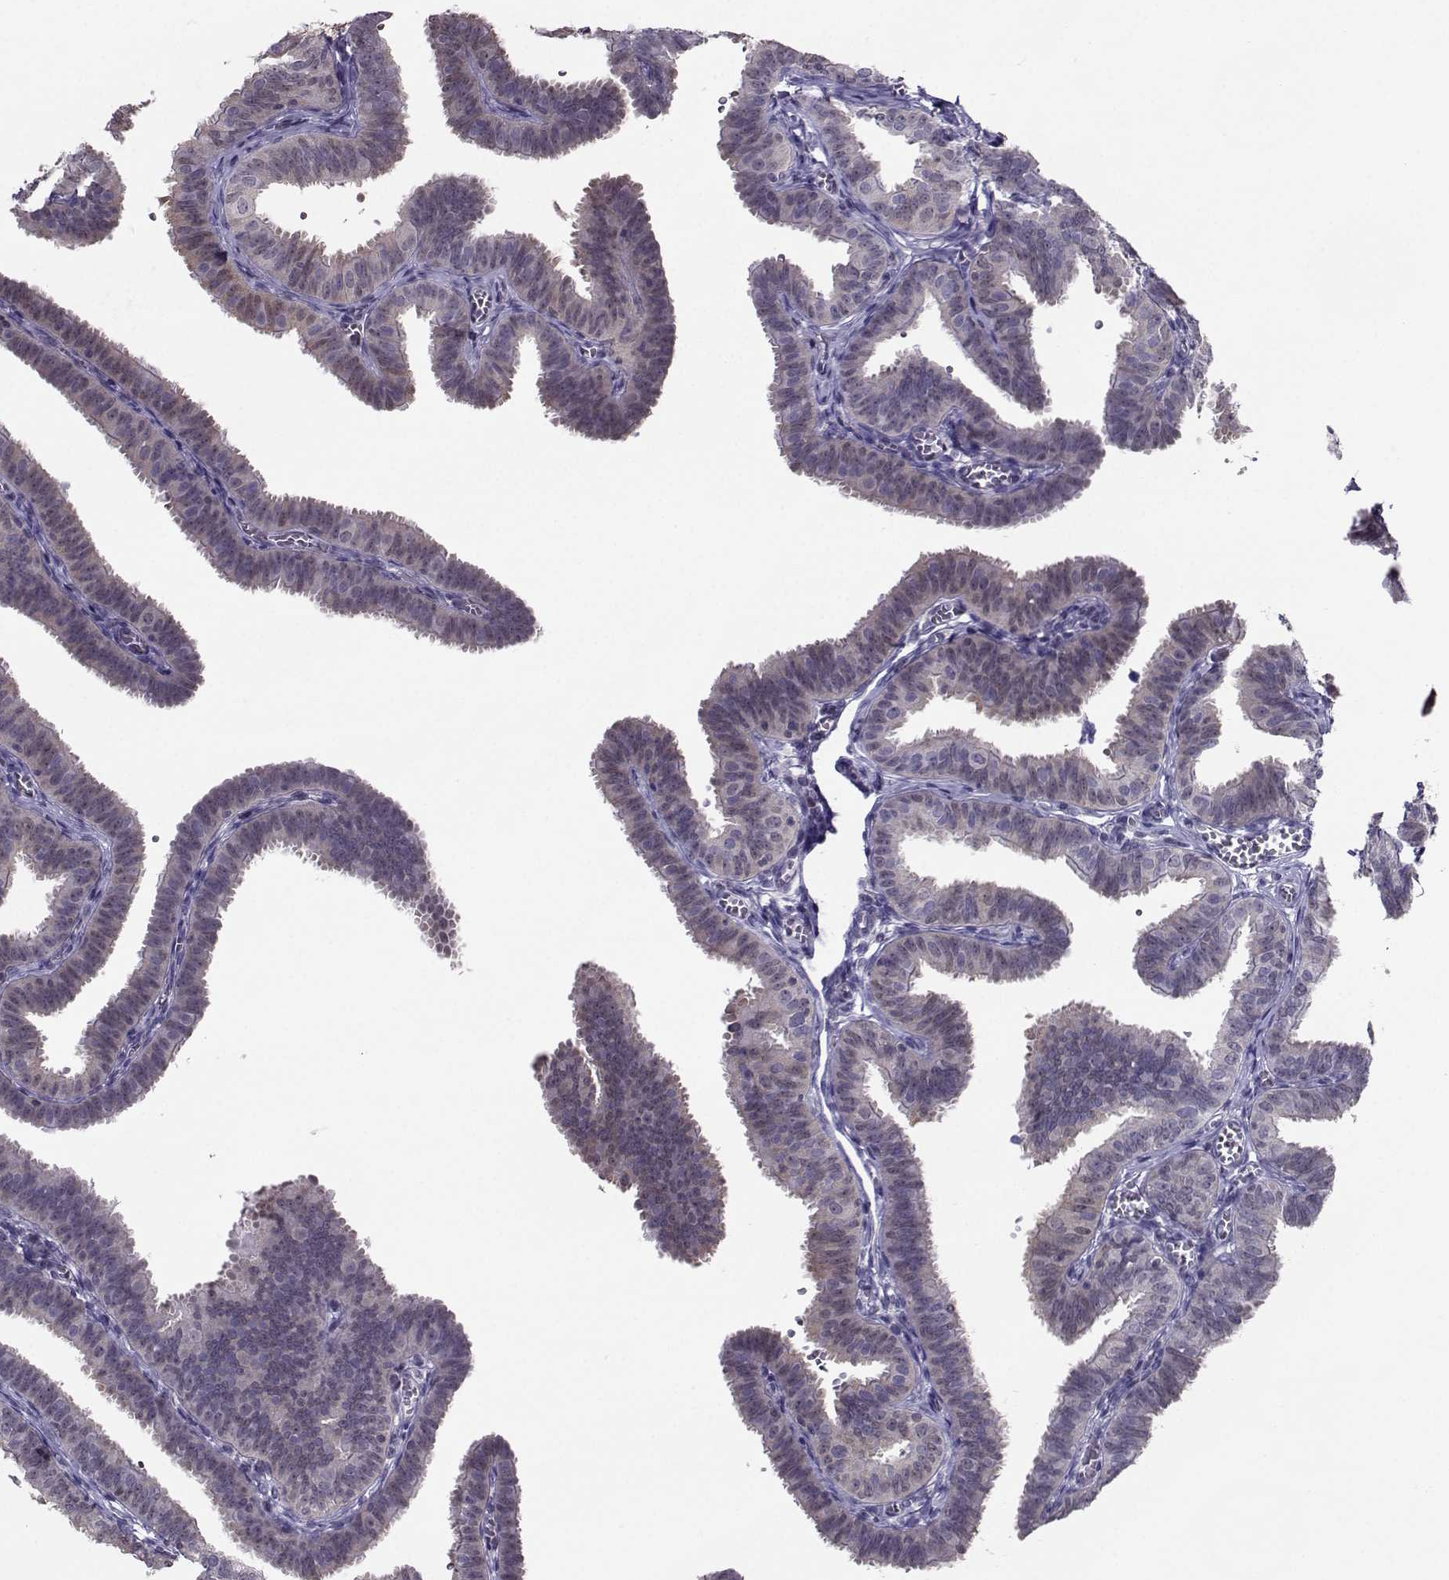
{"staining": {"intensity": "weak", "quantity": "25%-75%", "location": "cytoplasmic/membranous,nuclear"}, "tissue": "fallopian tube", "cell_type": "Glandular cells", "image_type": "normal", "snomed": [{"axis": "morphology", "description": "Normal tissue, NOS"}, {"axis": "topography", "description": "Fallopian tube"}], "caption": "Weak cytoplasmic/membranous,nuclear protein staining is appreciated in about 25%-75% of glandular cells in fallopian tube.", "gene": "PGK1", "patient": {"sex": "female", "age": 25}}